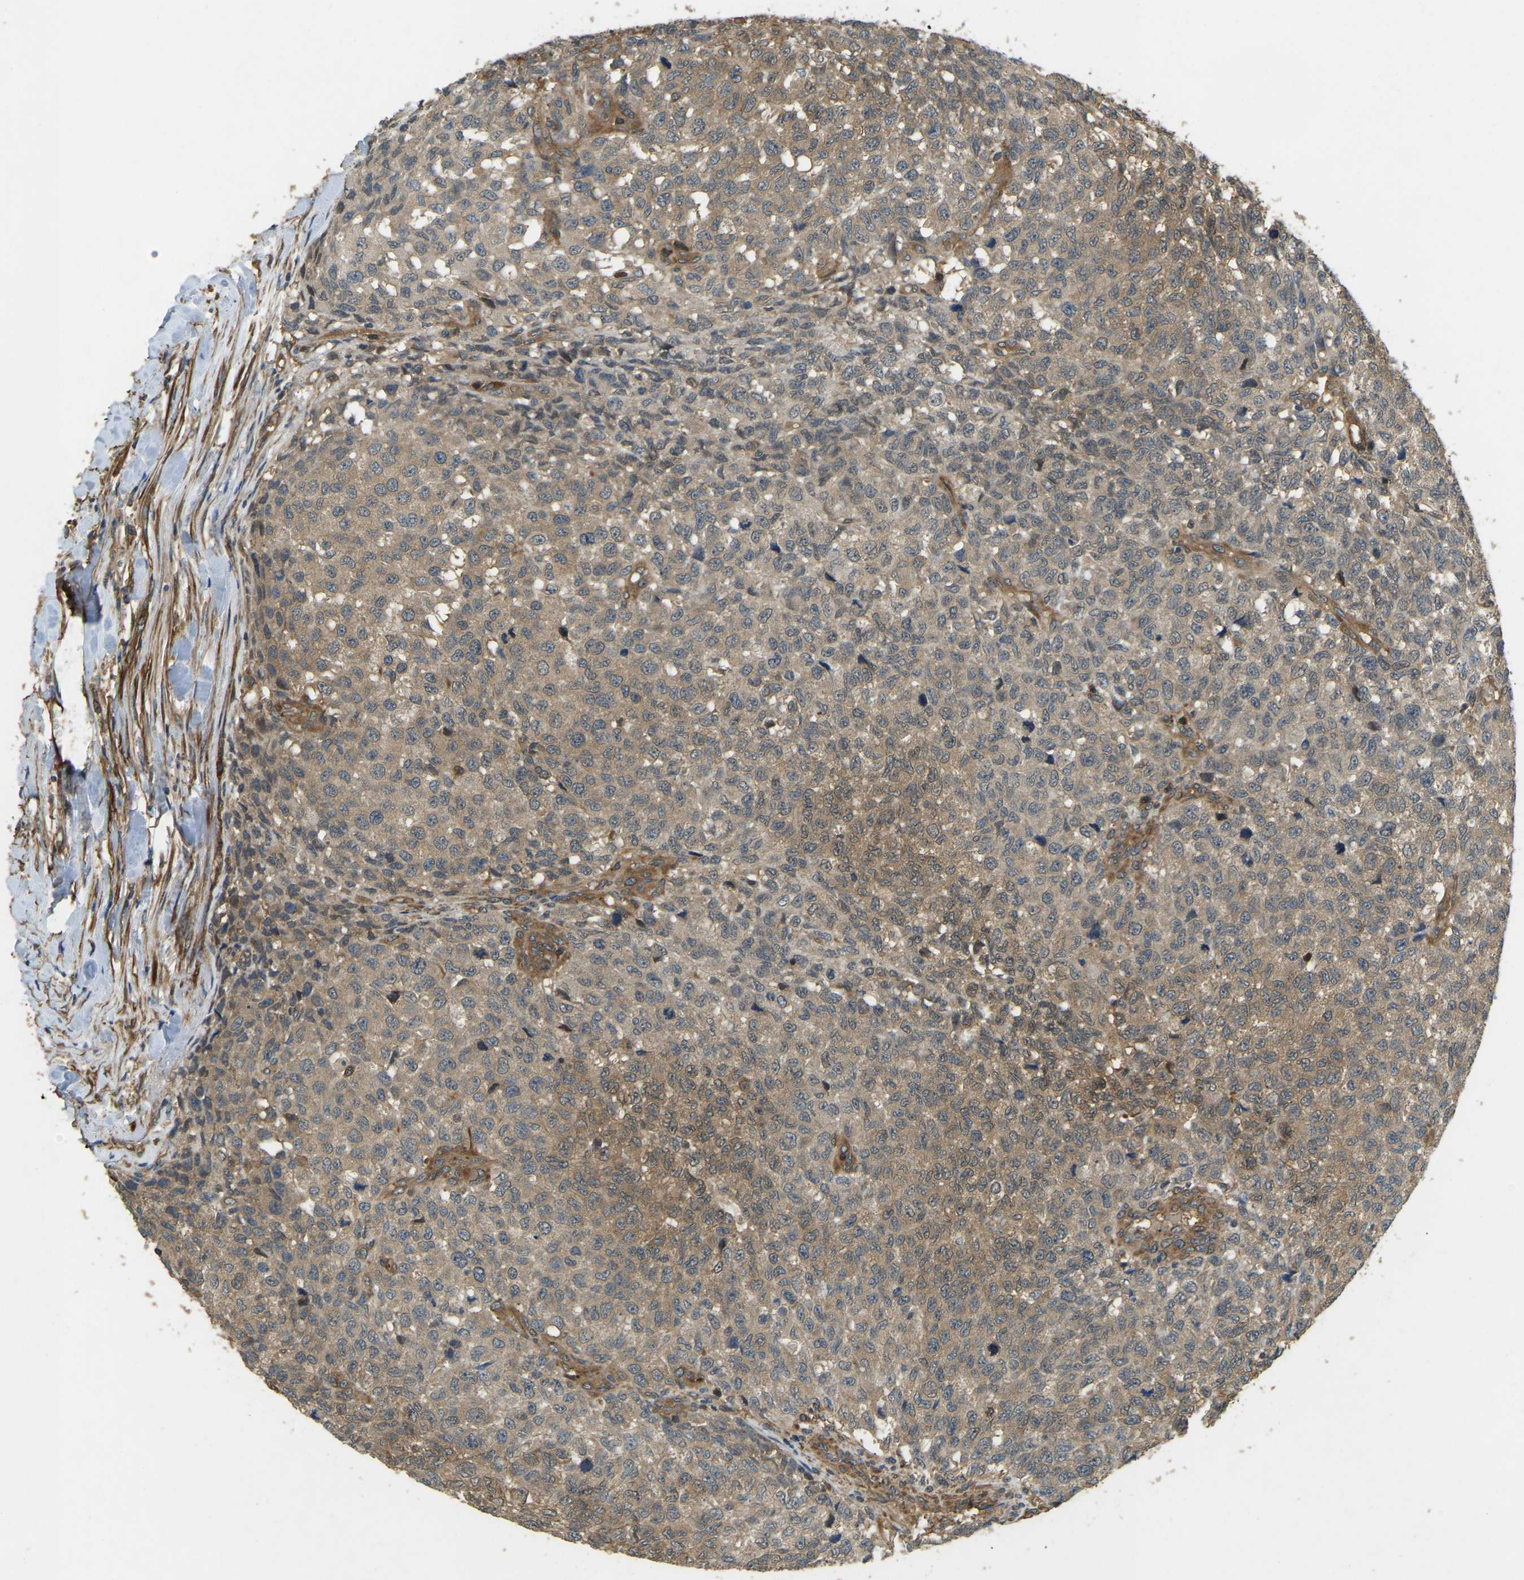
{"staining": {"intensity": "moderate", "quantity": ">75%", "location": "cytoplasmic/membranous"}, "tissue": "testis cancer", "cell_type": "Tumor cells", "image_type": "cancer", "snomed": [{"axis": "morphology", "description": "Seminoma, NOS"}, {"axis": "topography", "description": "Testis"}], "caption": "DAB (3,3'-diaminobenzidine) immunohistochemical staining of testis seminoma demonstrates moderate cytoplasmic/membranous protein expression in approximately >75% of tumor cells.", "gene": "ERGIC1", "patient": {"sex": "male", "age": 59}}